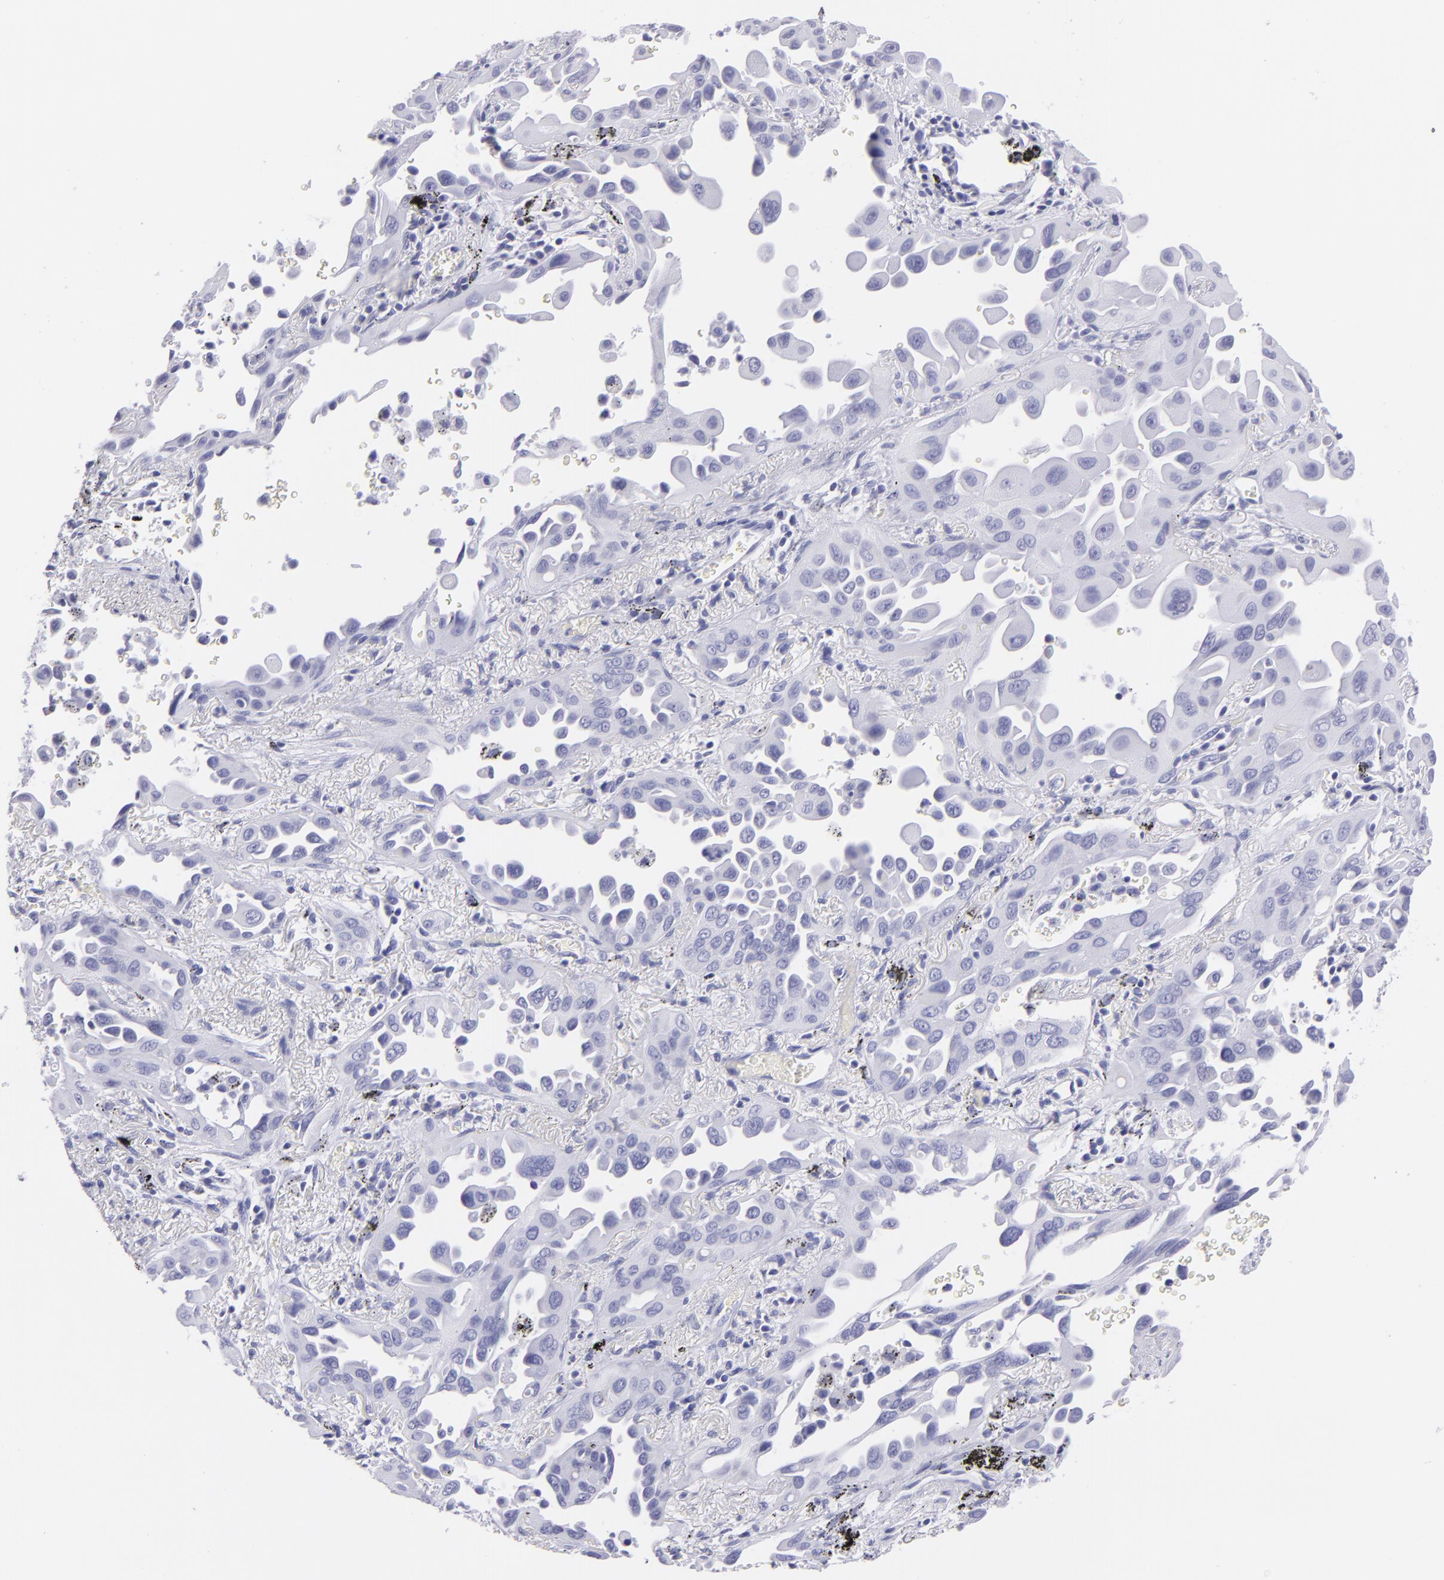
{"staining": {"intensity": "negative", "quantity": "none", "location": "none"}, "tissue": "lung cancer", "cell_type": "Tumor cells", "image_type": "cancer", "snomed": [{"axis": "morphology", "description": "Adenocarcinoma, NOS"}, {"axis": "topography", "description": "Lung"}], "caption": "Tumor cells show no significant protein staining in adenocarcinoma (lung).", "gene": "CNP", "patient": {"sex": "male", "age": 68}}